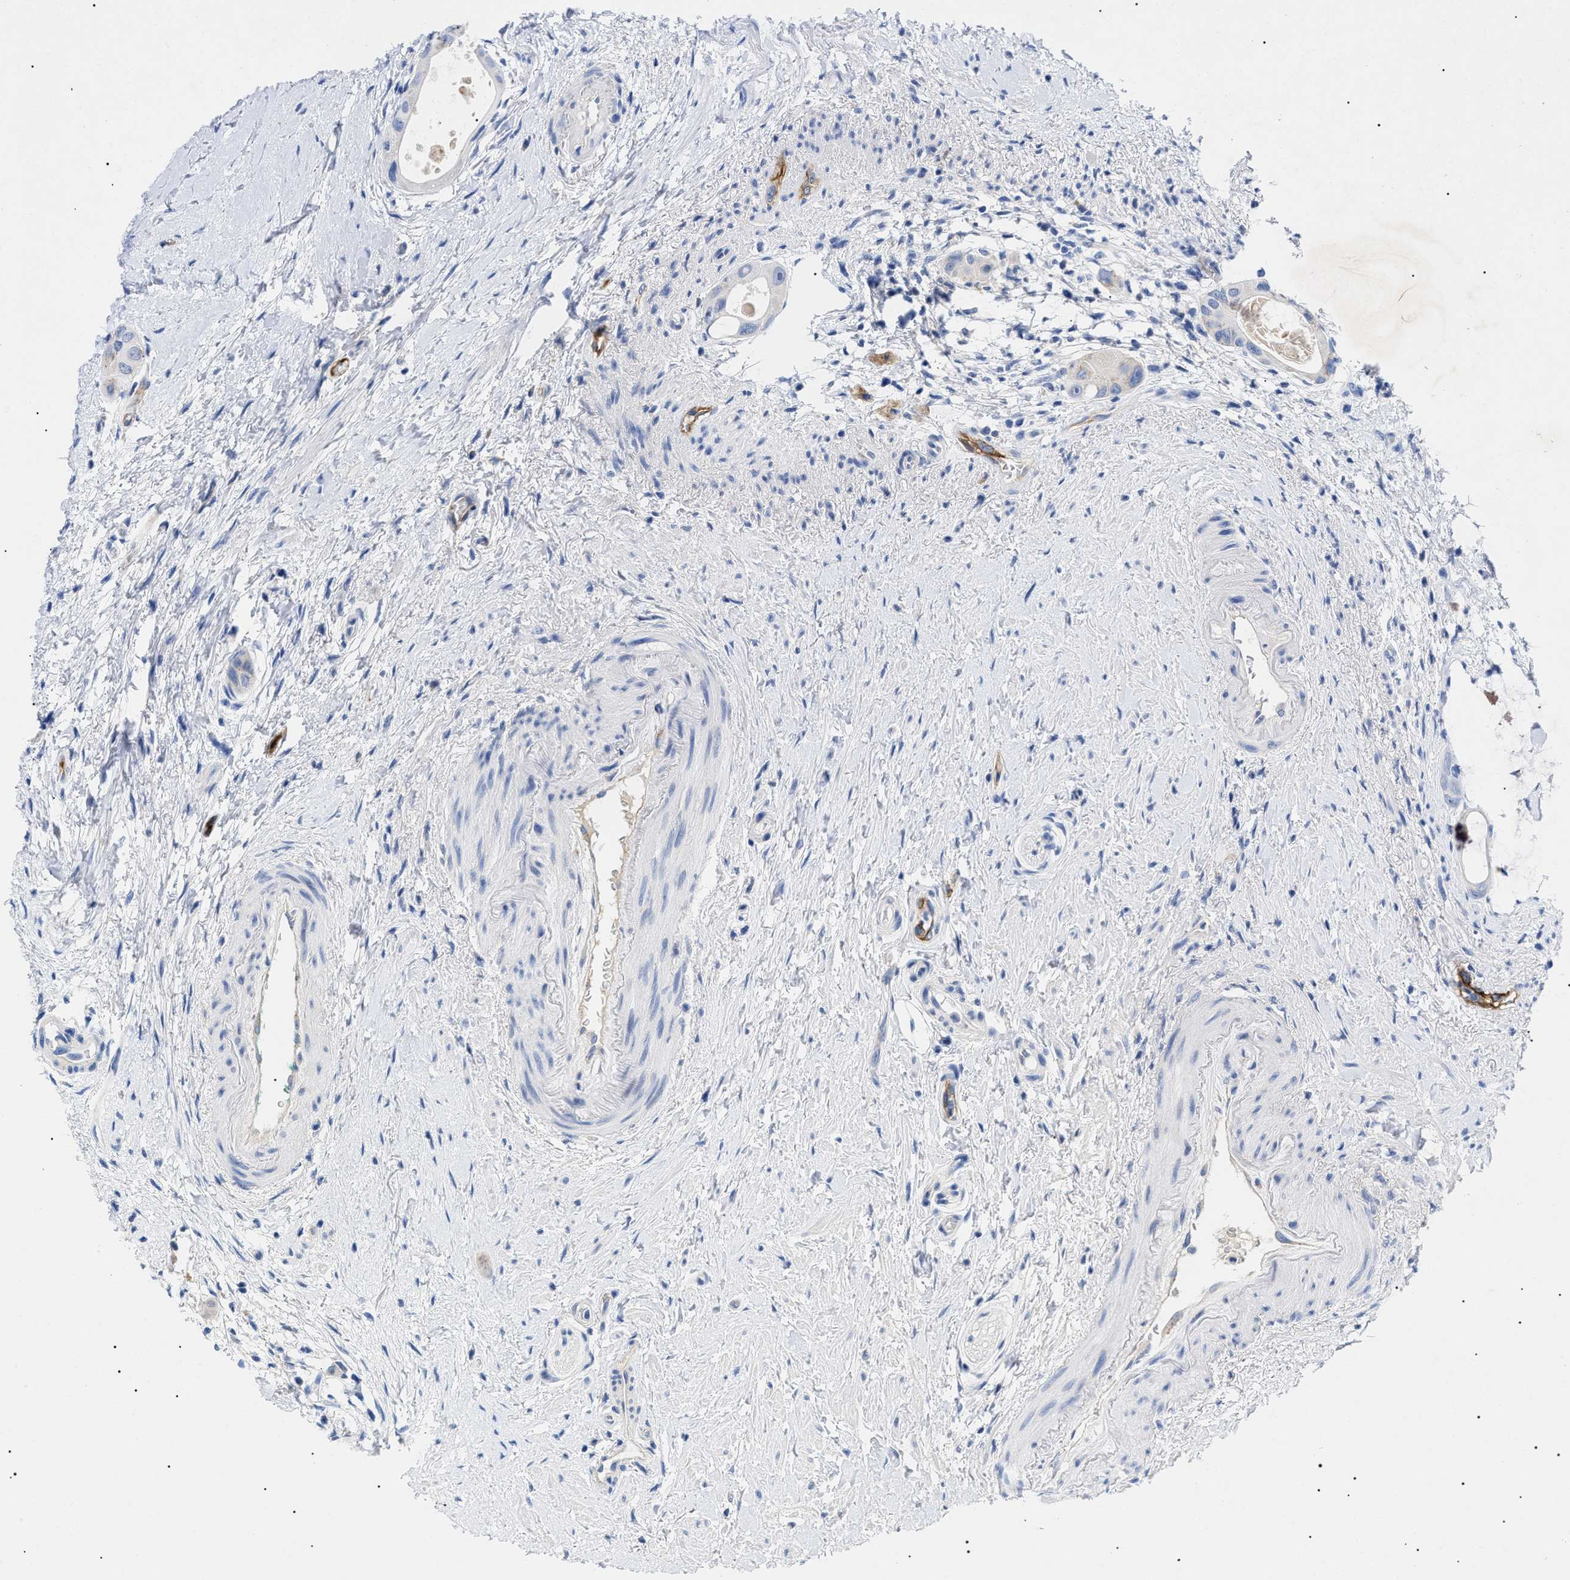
{"staining": {"intensity": "negative", "quantity": "none", "location": "none"}, "tissue": "colorectal cancer", "cell_type": "Tumor cells", "image_type": "cancer", "snomed": [{"axis": "morphology", "description": "Adenocarcinoma, NOS"}, {"axis": "topography", "description": "Rectum"}], "caption": "Immunohistochemistry (IHC) image of human colorectal adenocarcinoma stained for a protein (brown), which reveals no expression in tumor cells. The staining is performed using DAB brown chromogen with nuclei counter-stained in using hematoxylin.", "gene": "ACKR1", "patient": {"sex": "male", "age": 51}}